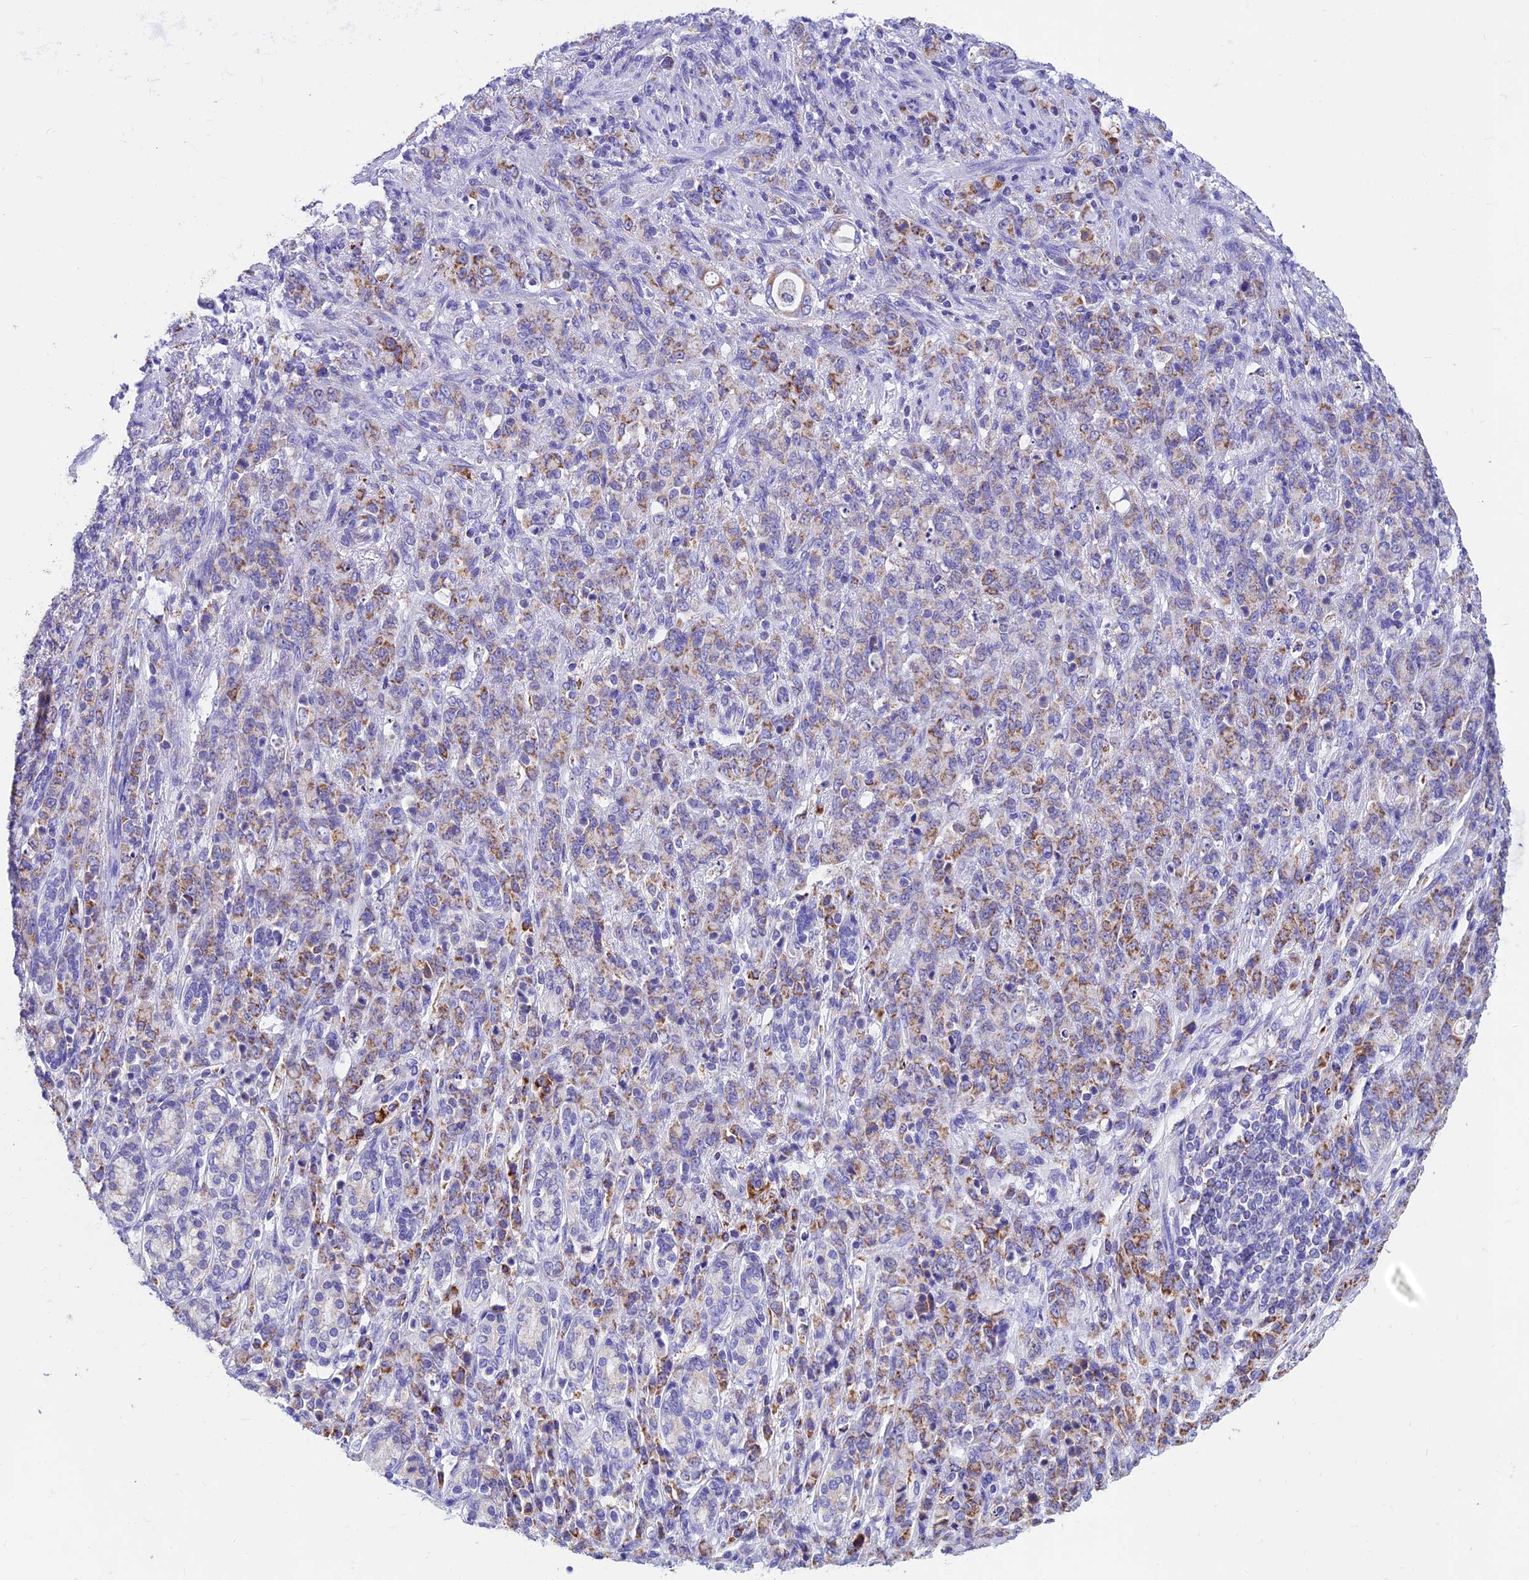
{"staining": {"intensity": "moderate", "quantity": "<25%", "location": "cytoplasmic/membranous"}, "tissue": "stomach cancer", "cell_type": "Tumor cells", "image_type": "cancer", "snomed": [{"axis": "morphology", "description": "Adenocarcinoma, NOS"}, {"axis": "topography", "description": "Stomach"}], "caption": "Immunohistochemical staining of stomach adenocarcinoma exhibits moderate cytoplasmic/membranous protein staining in about <25% of tumor cells.", "gene": "SLC8B1", "patient": {"sex": "female", "age": 79}}